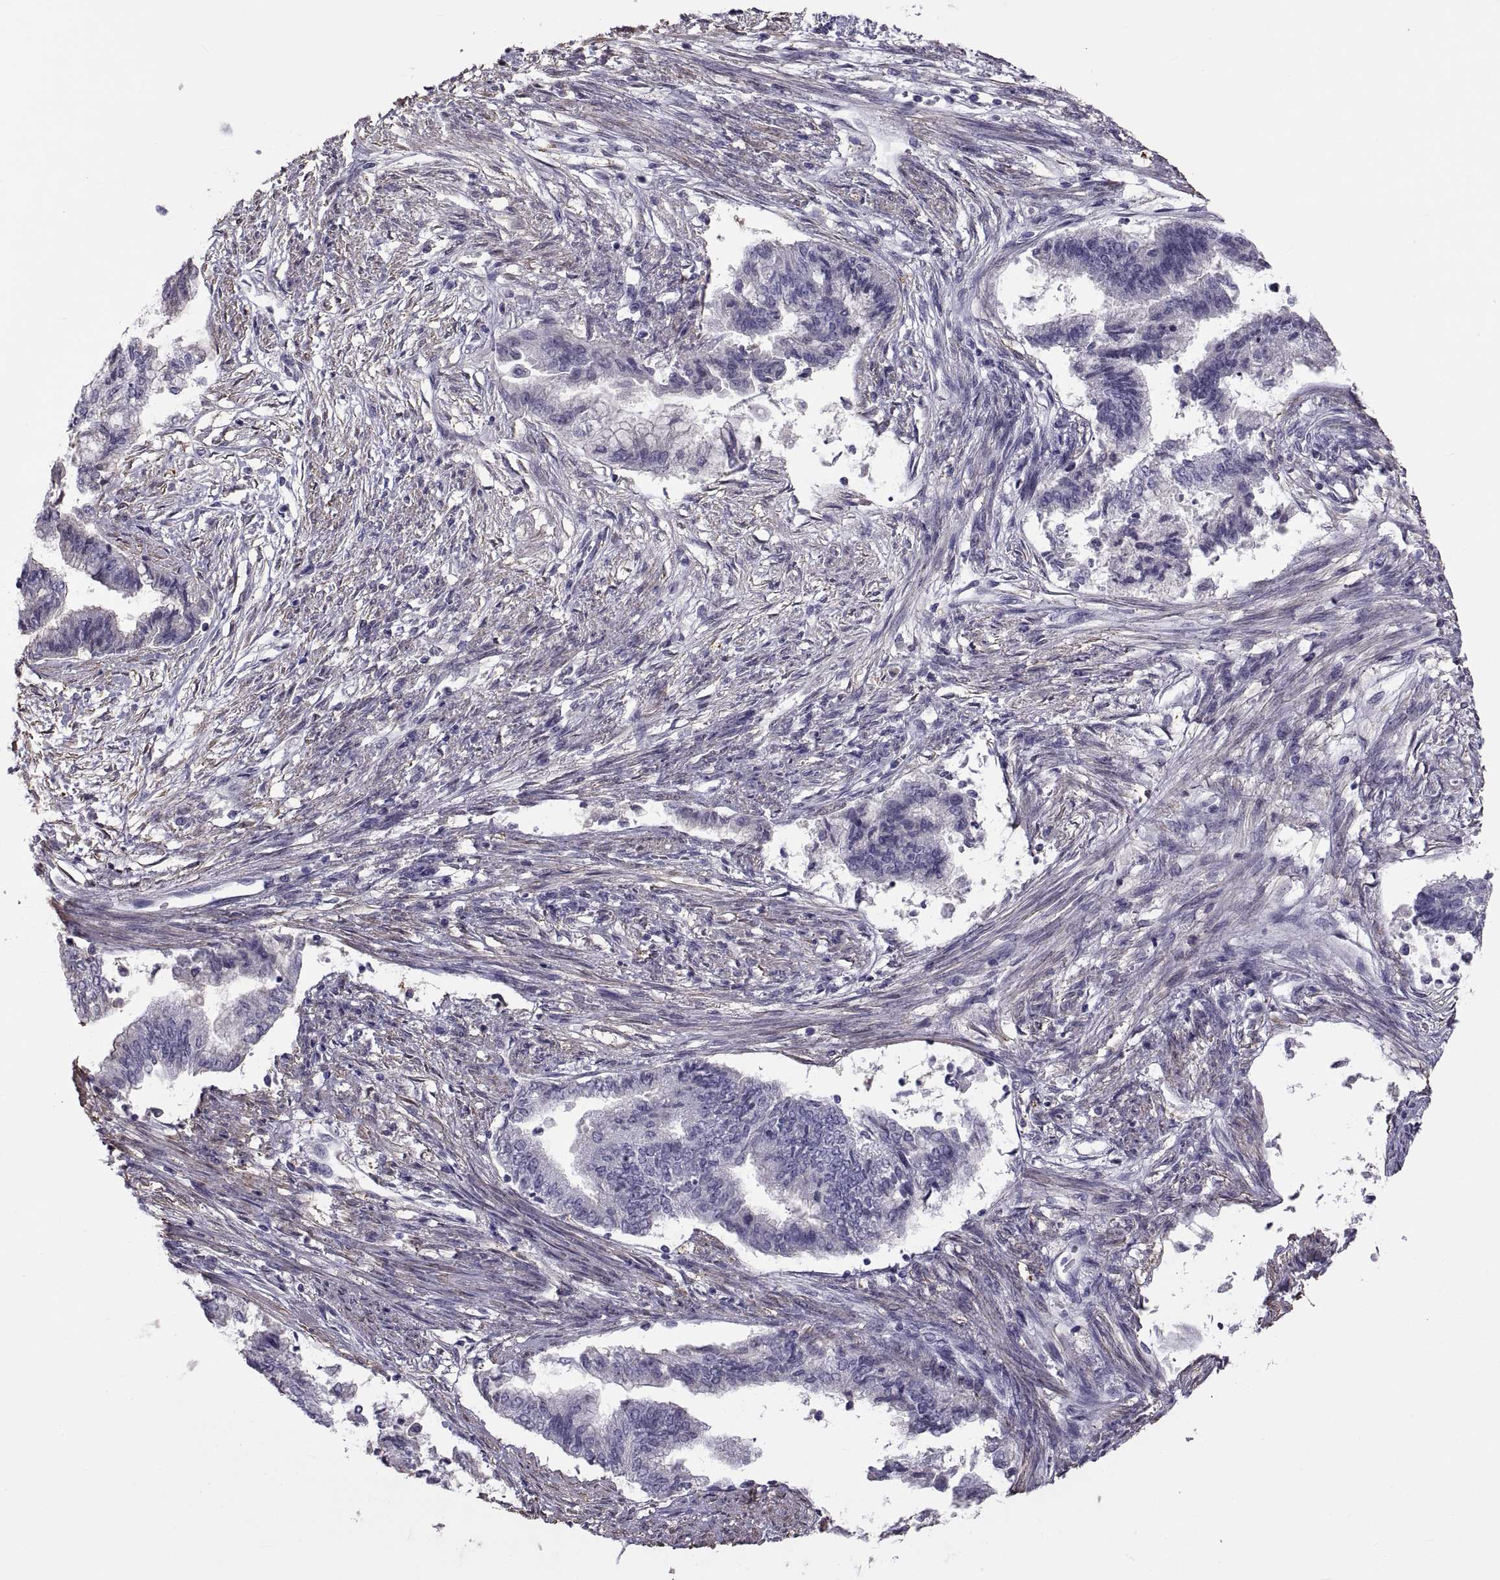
{"staining": {"intensity": "negative", "quantity": "none", "location": "none"}, "tissue": "endometrial cancer", "cell_type": "Tumor cells", "image_type": "cancer", "snomed": [{"axis": "morphology", "description": "Adenocarcinoma, NOS"}, {"axis": "topography", "description": "Endometrium"}], "caption": "Adenocarcinoma (endometrial) stained for a protein using IHC demonstrates no expression tumor cells.", "gene": "MAGEB1", "patient": {"sex": "female", "age": 65}}